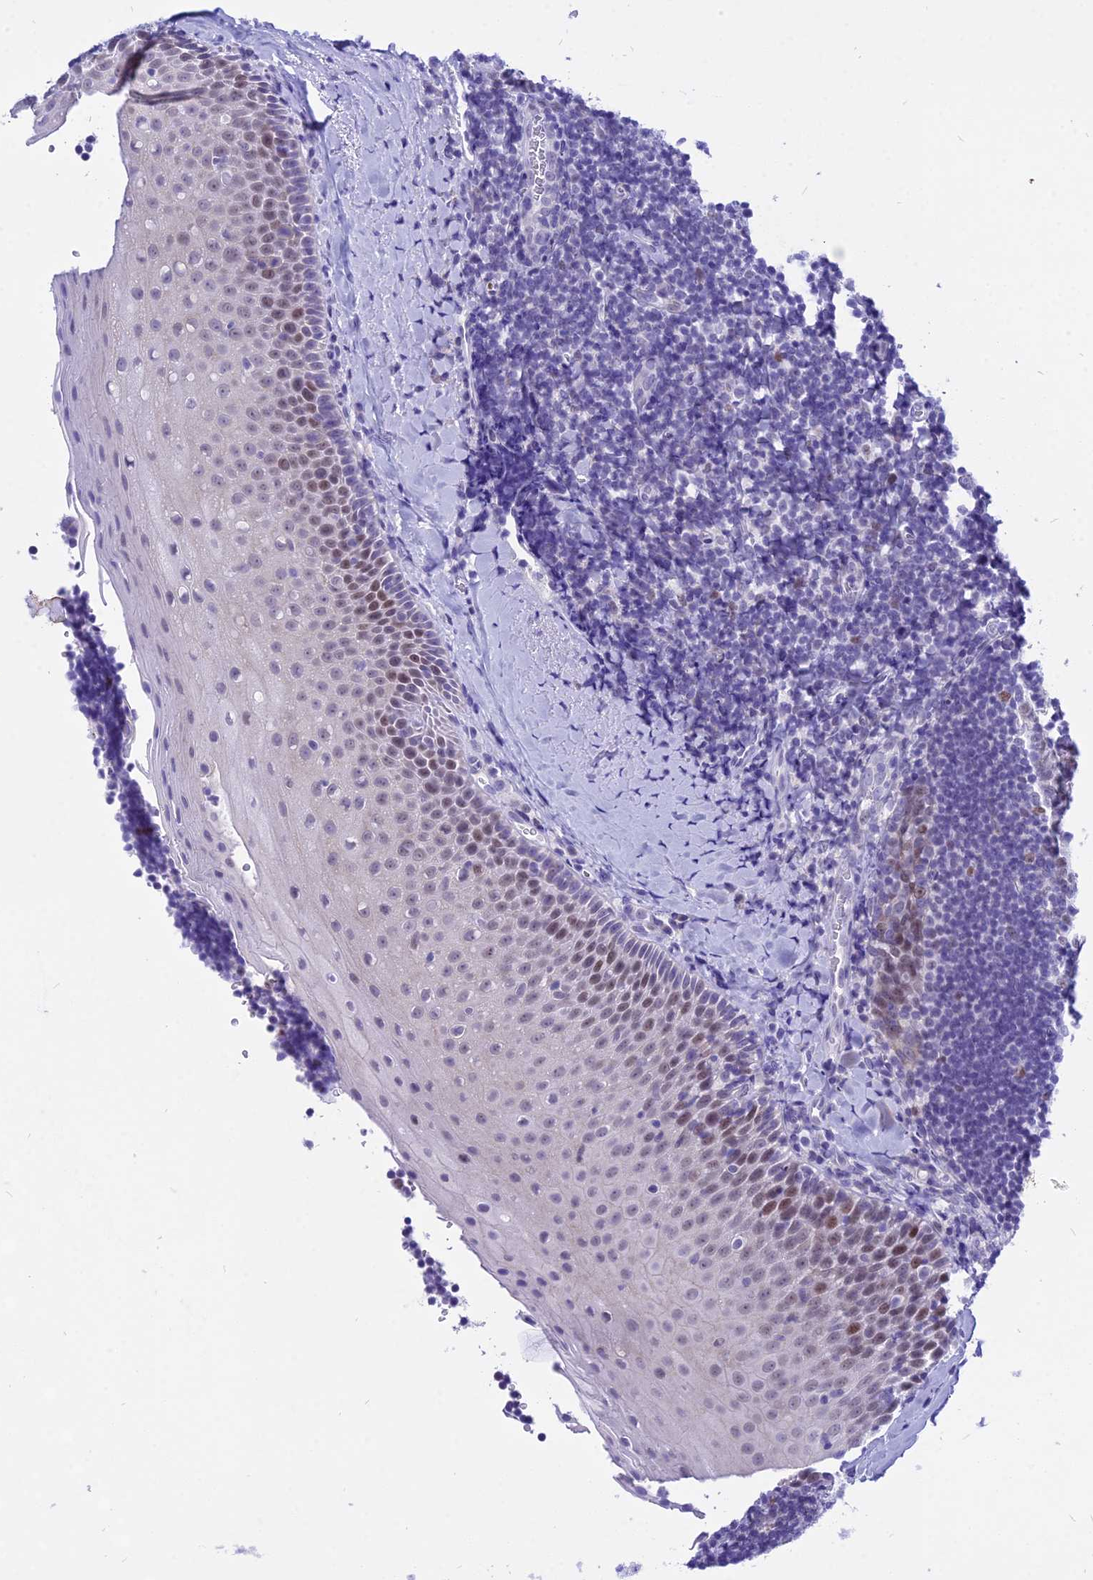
{"staining": {"intensity": "moderate", "quantity": "25%-75%", "location": "nuclear"}, "tissue": "tonsil", "cell_type": "Germinal center cells", "image_type": "normal", "snomed": [{"axis": "morphology", "description": "Normal tissue, NOS"}, {"axis": "topography", "description": "Tonsil"}], "caption": "Unremarkable tonsil reveals moderate nuclear positivity in about 25%-75% of germinal center cells.", "gene": "DEFB107A", "patient": {"sex": "male", "age": 27}}